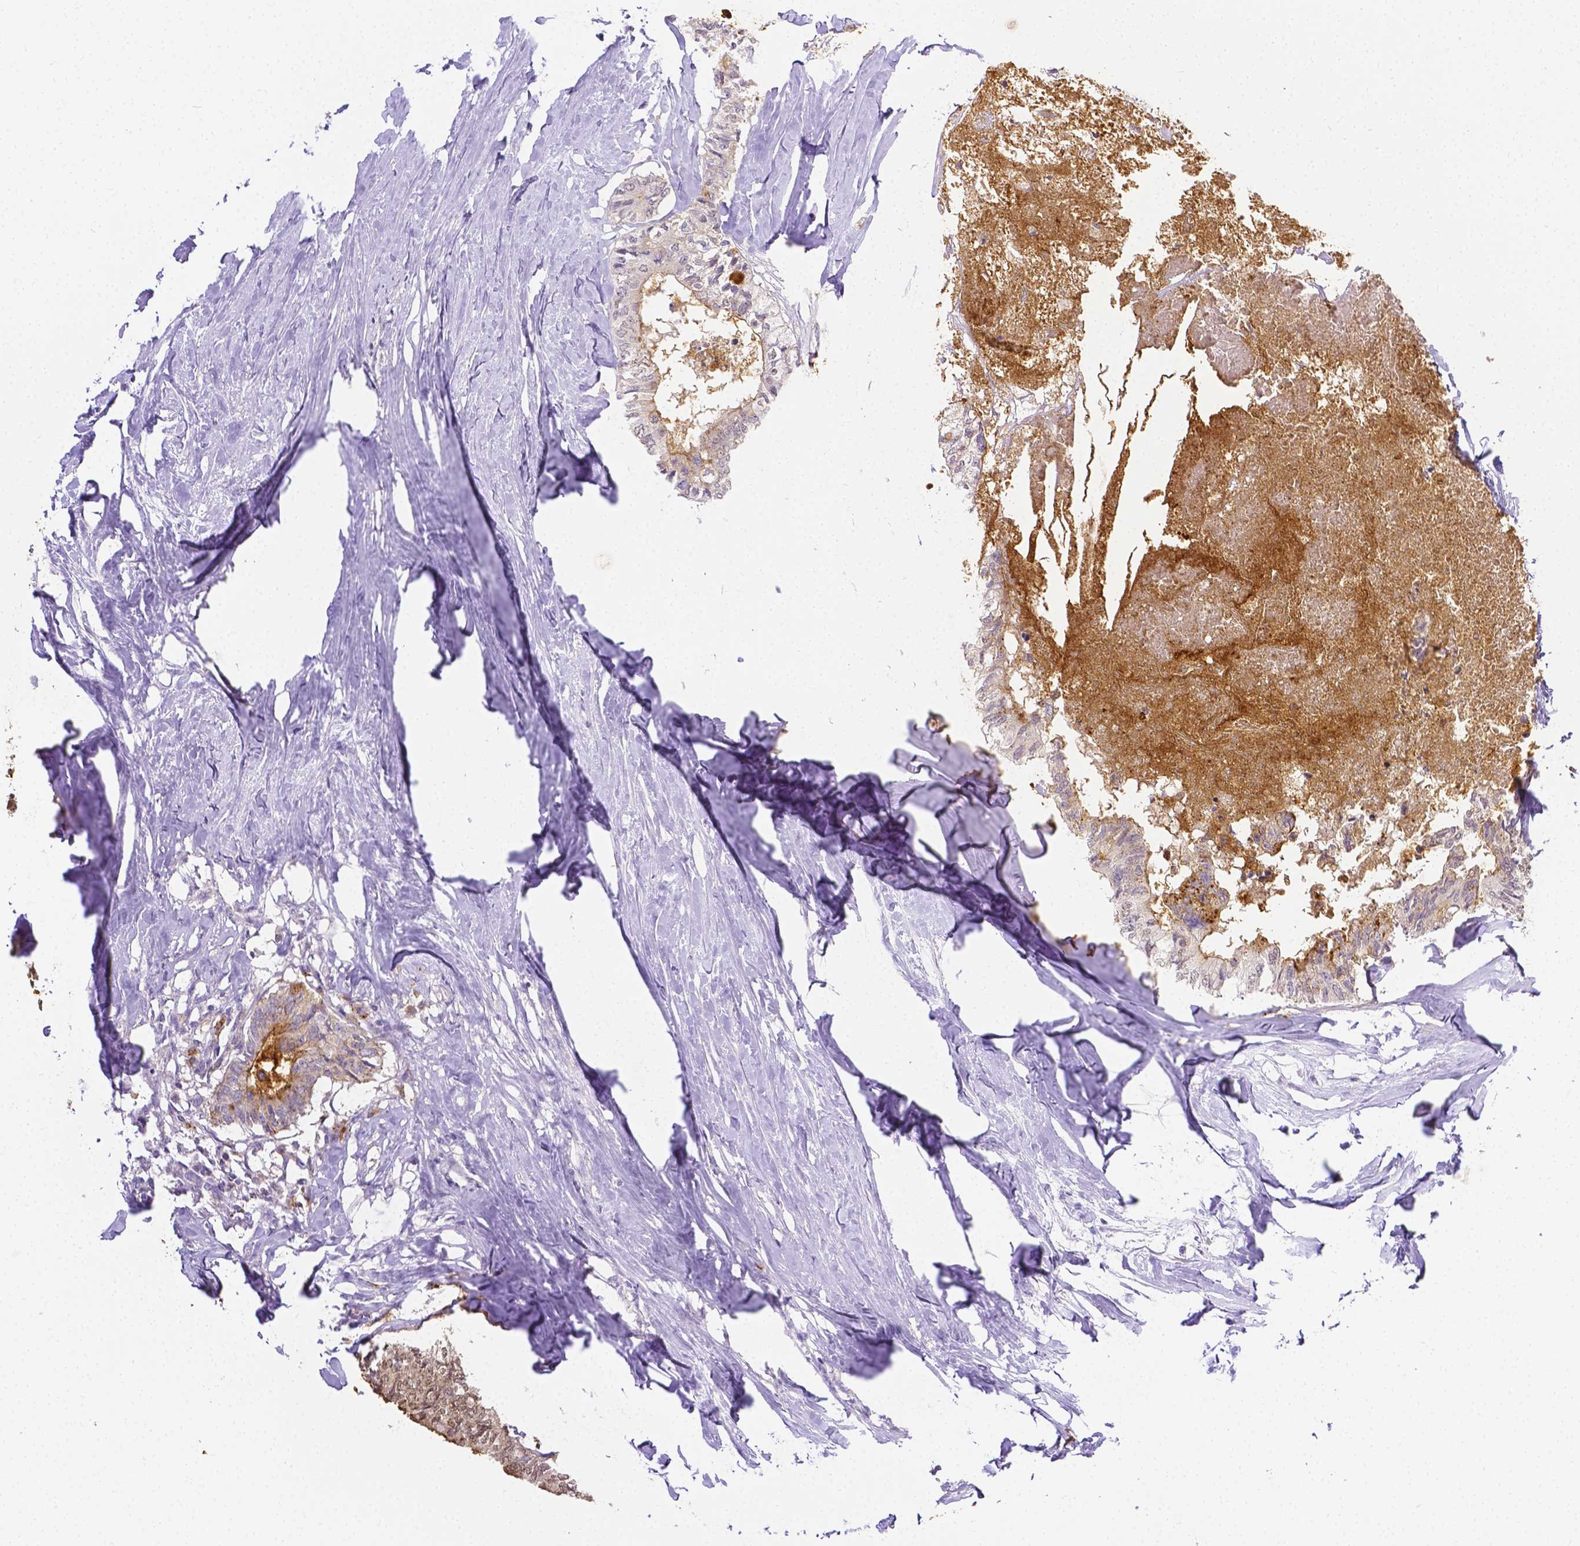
{"staining": {"intensity": "negative", "quantity": "none", "location": "none"}, "tissue": "colorectal cancer", "cell_type": "Tumor cells", "image_type": "cancer", "snomed": [{"axis": "morphology", "description": "Adenocarcinoma, NOS"}, {"axis": "topography", "description": "Colon"}, {"axis": "topography", "description": "Rectum"}], "caption": "Tumor cells are negative for protein expression in human colorectal cancer (adenocarcinoma).", "gene": "NXPH2", "patient": {"sex": "male", "age": 57}}